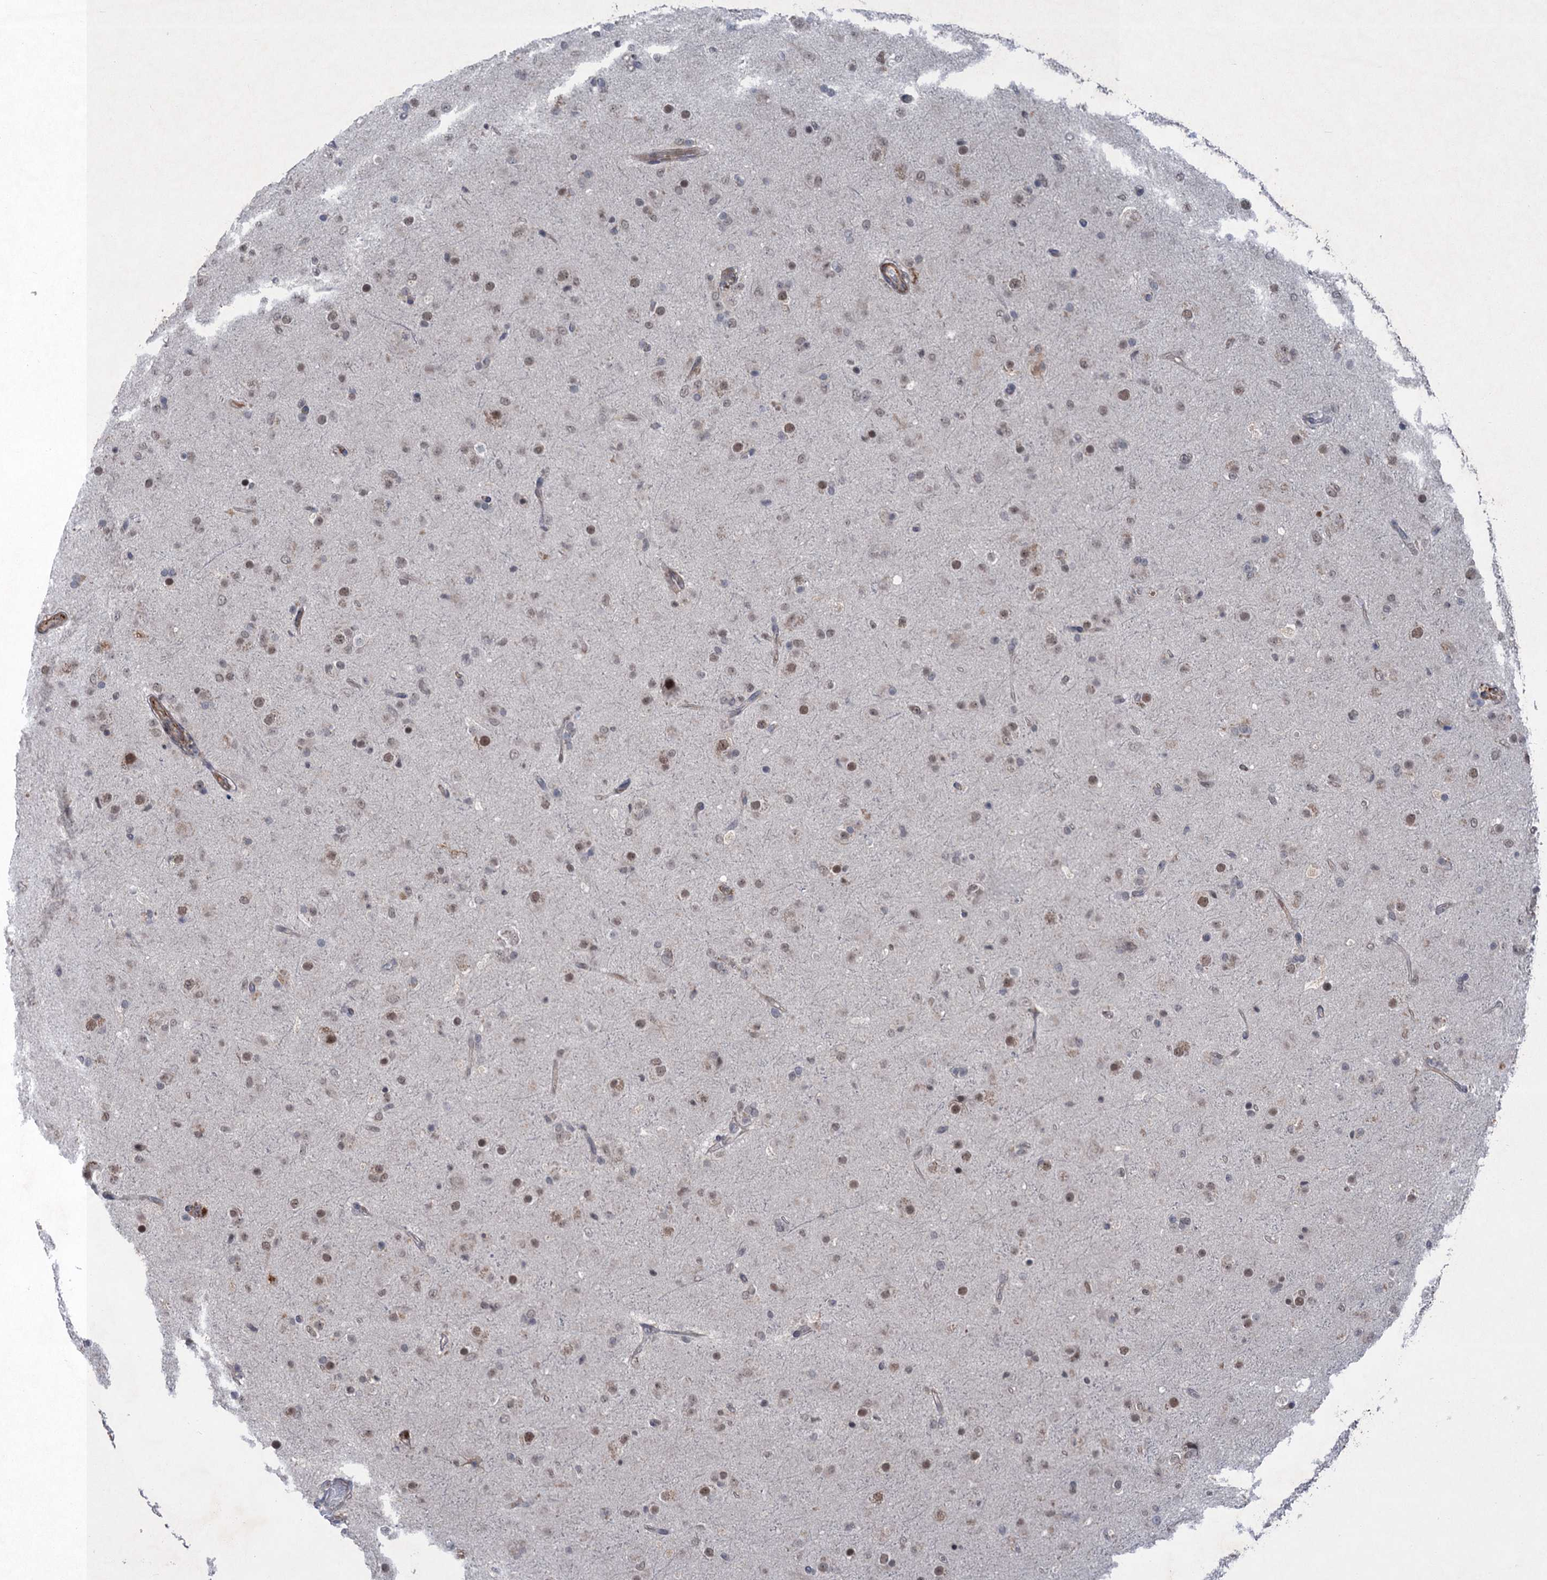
{"staining": {"intensity": "weak", "quantity": "<25%", "location": "nuclear"}, "tissue": "glioma", "cell_type": "Tumor cells", "image_type": "cancer", "snomed": [{"axis": "morphology", "description": "Glioma, malignant, Low grade"}, {"axis": "topography", "description": "Brain"}], "caption": "Immunohistochemistry (IHC) micrograph of neoplastic tissue: glioma stained with DAB (3,3'-diaminobenzidine) shows no significant protein expression in tumor cells.", "gene": "TTC31", "patient": {"sex": "male", "age": 65}}